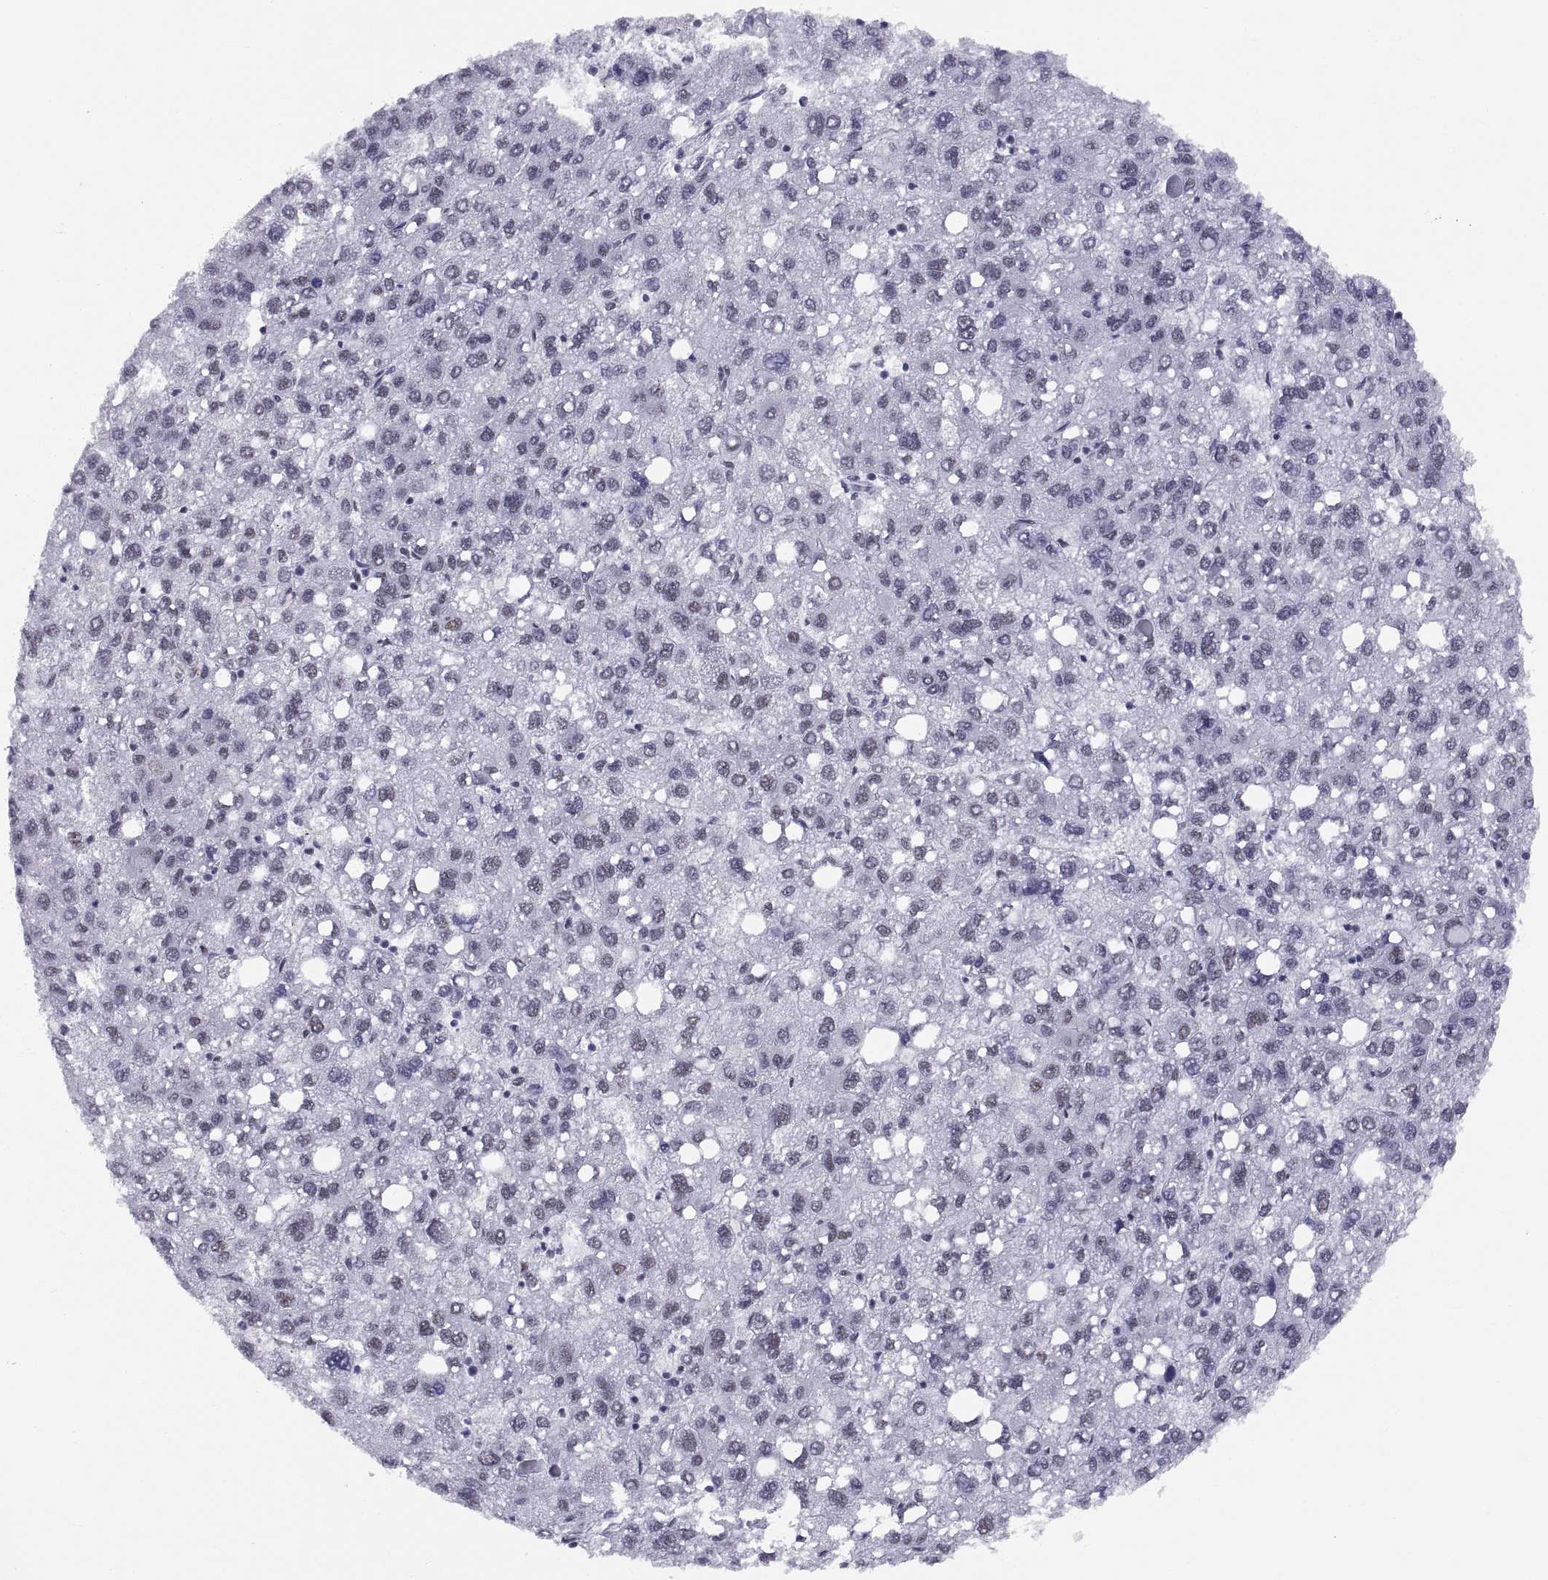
{"staining": {"intensity": "negative", "quantity": "none", "location": "none"}, "tissue": "liver cancer", "cell_type": "Tumor cells", "image_type": "cancer", "snomed": [{"axis": "morphology", "description": "Carcinoma, Hepatocellular, NOS"}, {"axis": "topography", "description": "Liver"}], "caption": "DAB (3,3'-diaminobenzidine) immunohistochemical staining of liver cancer reveals no significant staining in tumor cells.", "gene": "NEUROD6", "patient": {"sex": "female", "age": 82}}